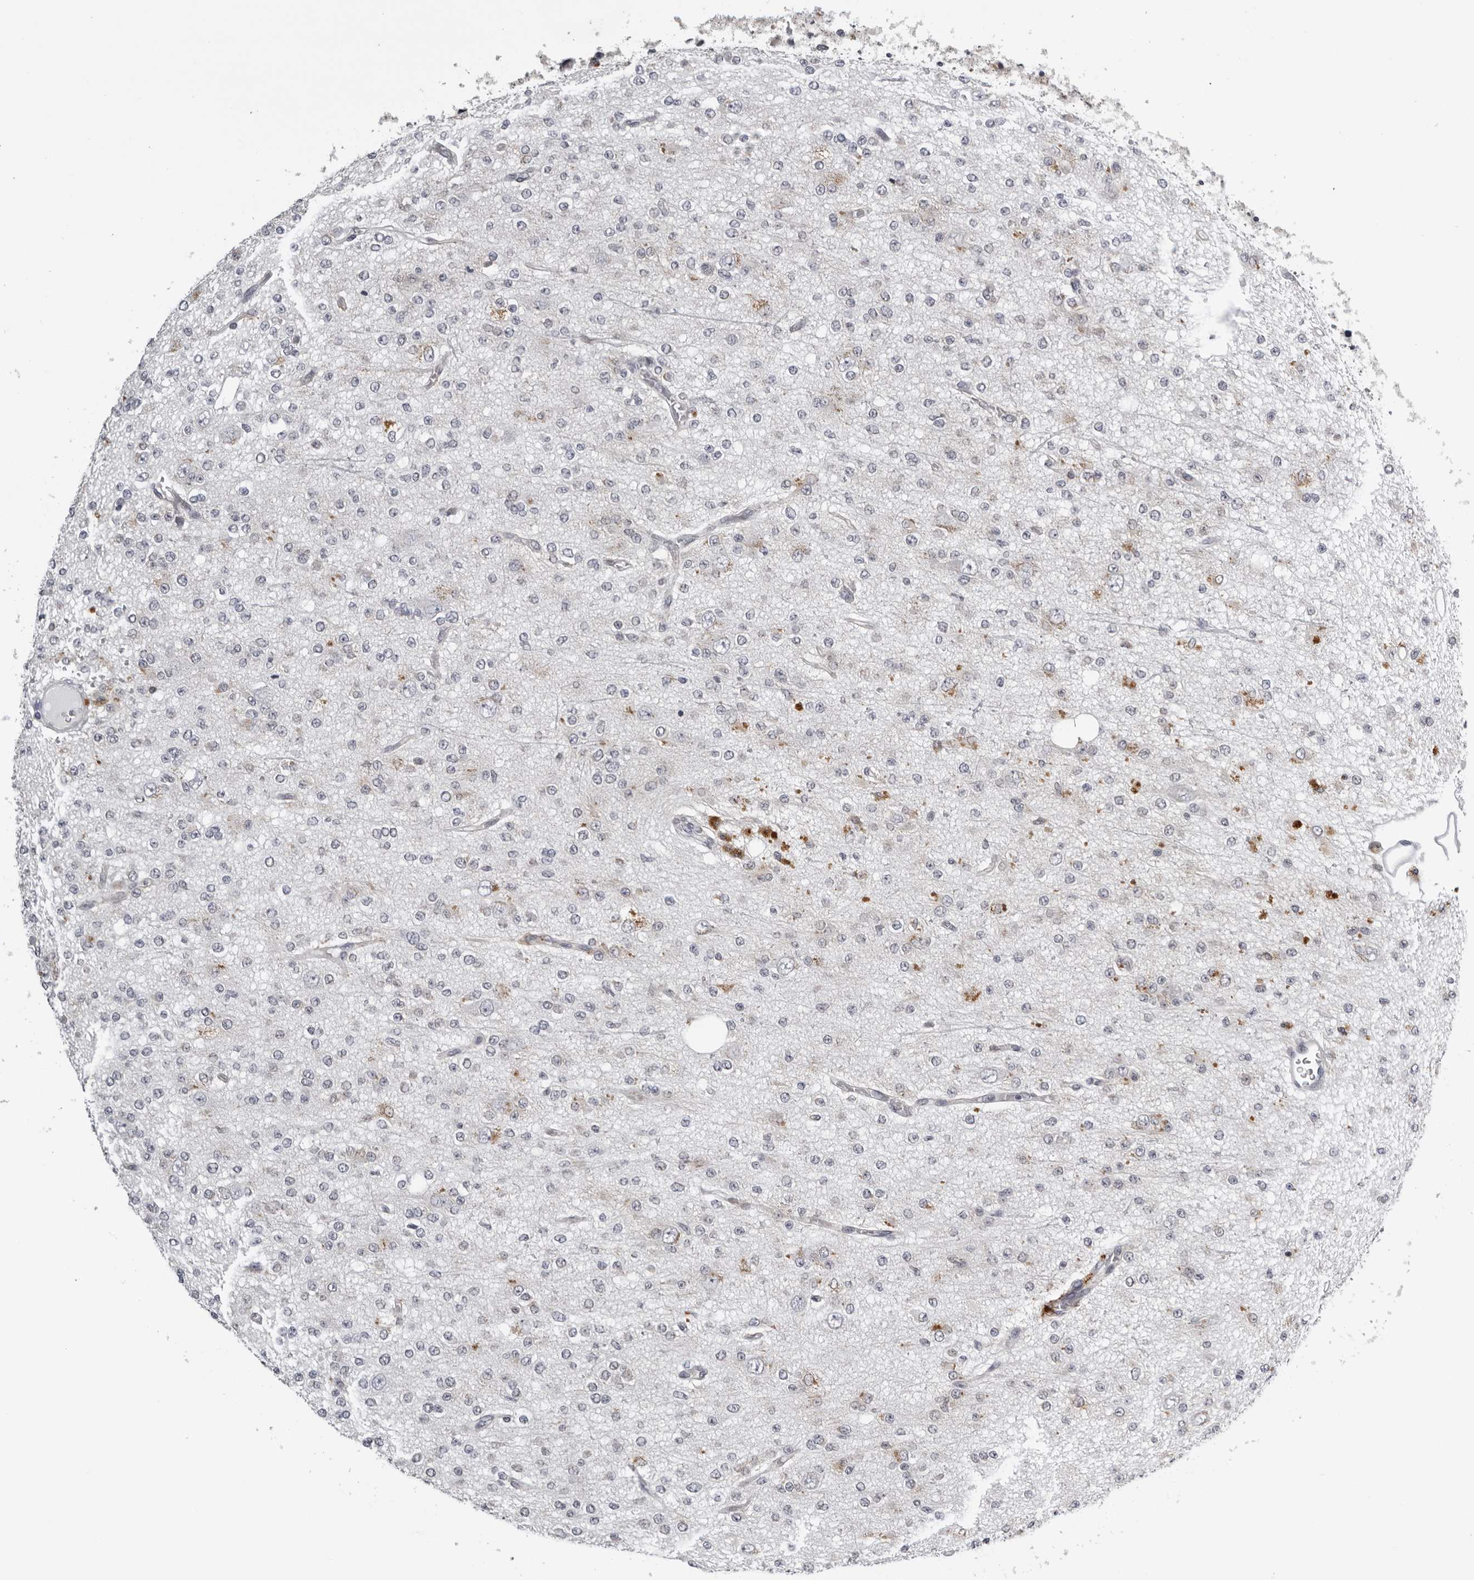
{"staining": {"intensity": "negative", "quantity": "none", "location": "none"}, "tissue": "glioma", "cell_type": "Tumor cells", "image_type": "cancer", "snomed": [{"axis": "morphology", "description": "Glioma, malignant, Low grade"}, {"axis": "topography", "description": "Brain"}], "caption": "Low-grade glioma (malignant) was stained to show a protein in brown. There is no significant positivity in tumor cells.", "gene": "CPT2", "patient": {"sex": "male", "age": 38}}